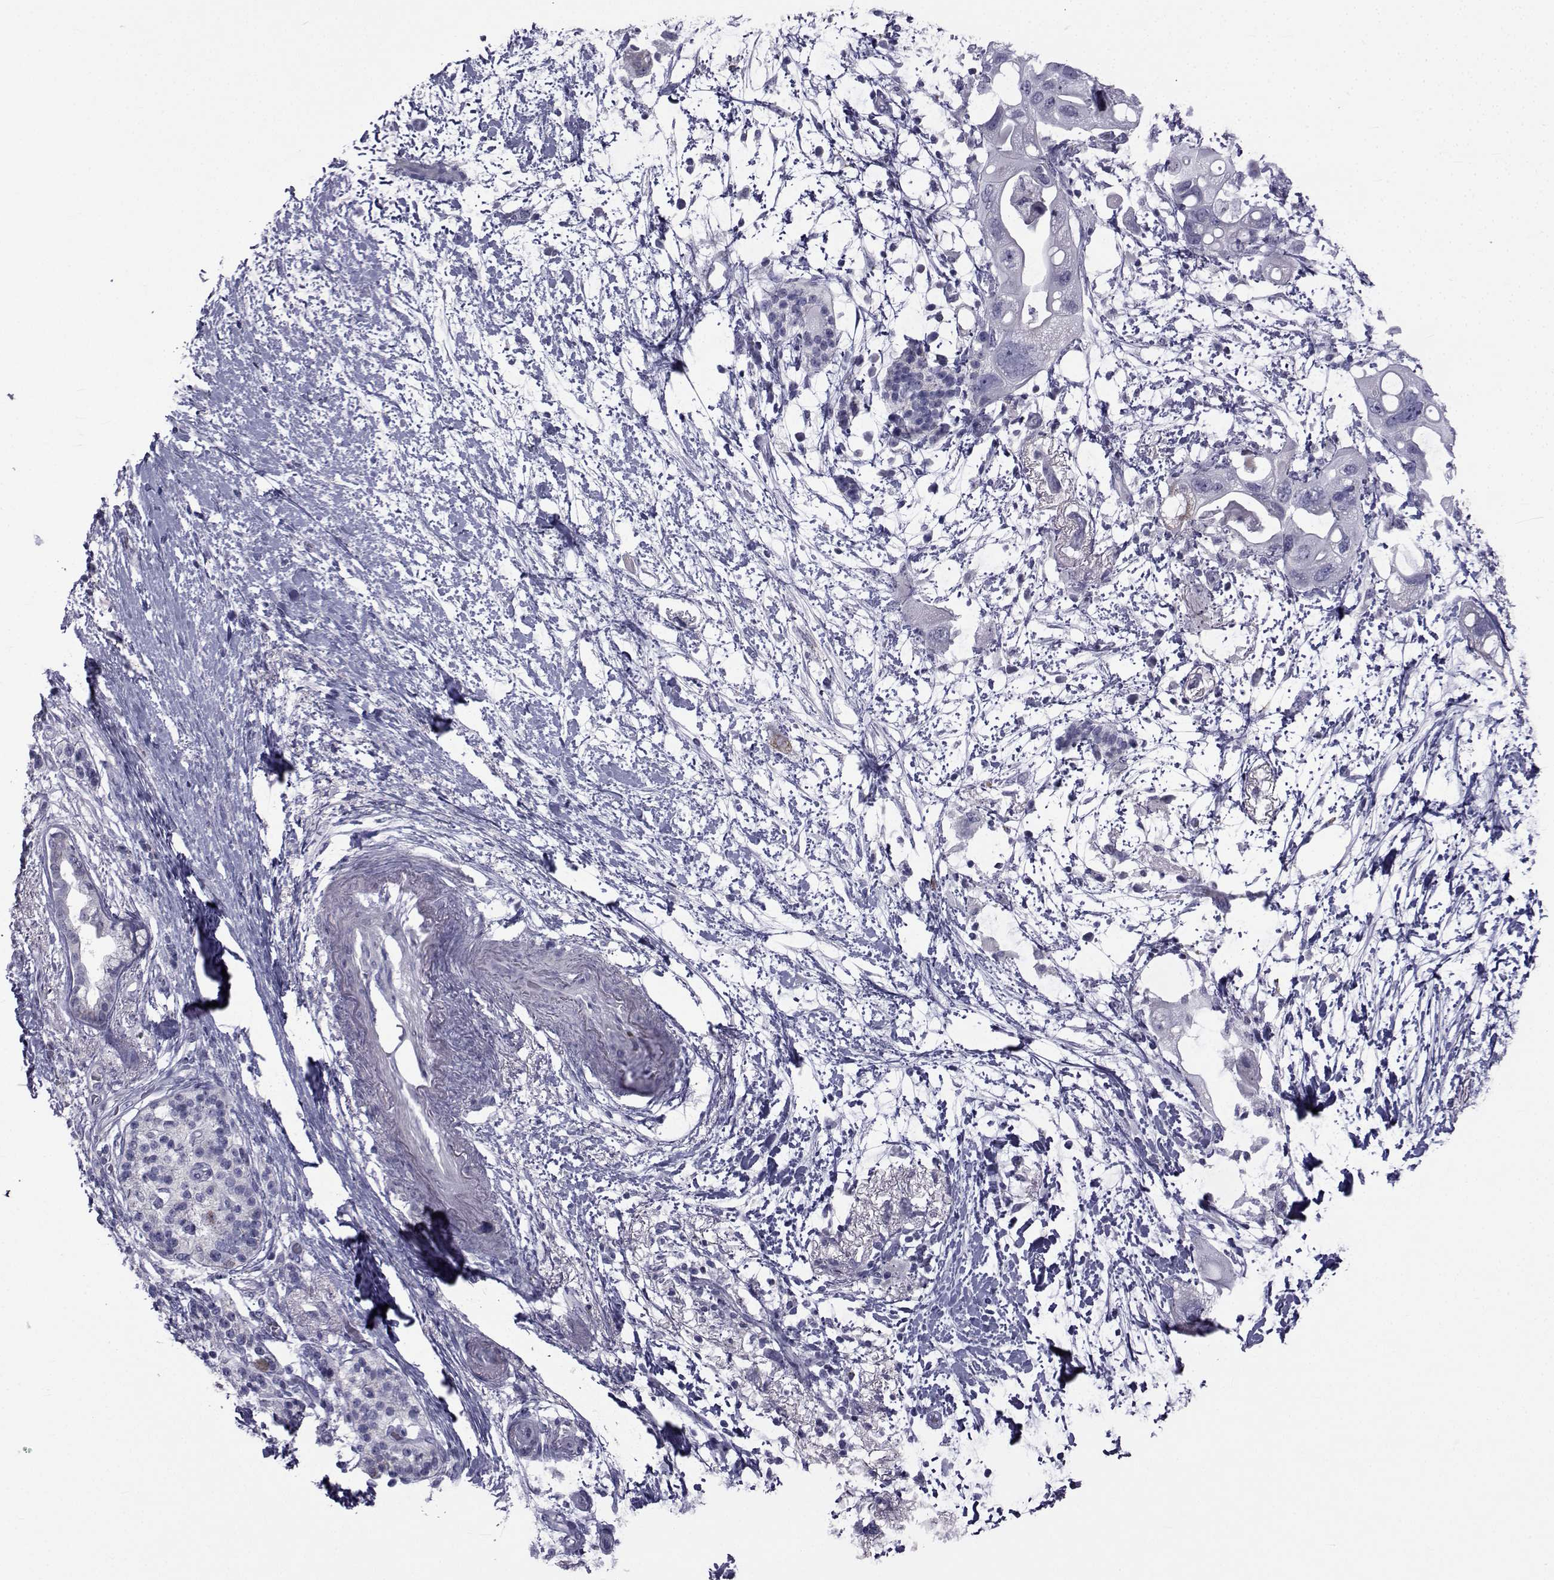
{"staining": {"intensity": "negative", "quantity": "none", "location": "none"}, "tissue": "pancreatic cancer", "cell_type": "Tumor cells", "image_type": "cancer", "snomed": [{"axis": "morphology", "description": "Adenocarcinoma, NOS"}, {"axis": "topography", "description": "Pancreas"}], "caption": "Micrograph shows no significant protein expression in tumor cells of adenocarcinoma (pancreatic).", "gene": "FDXR", "patient": {"sex": "female", "age": 72}}